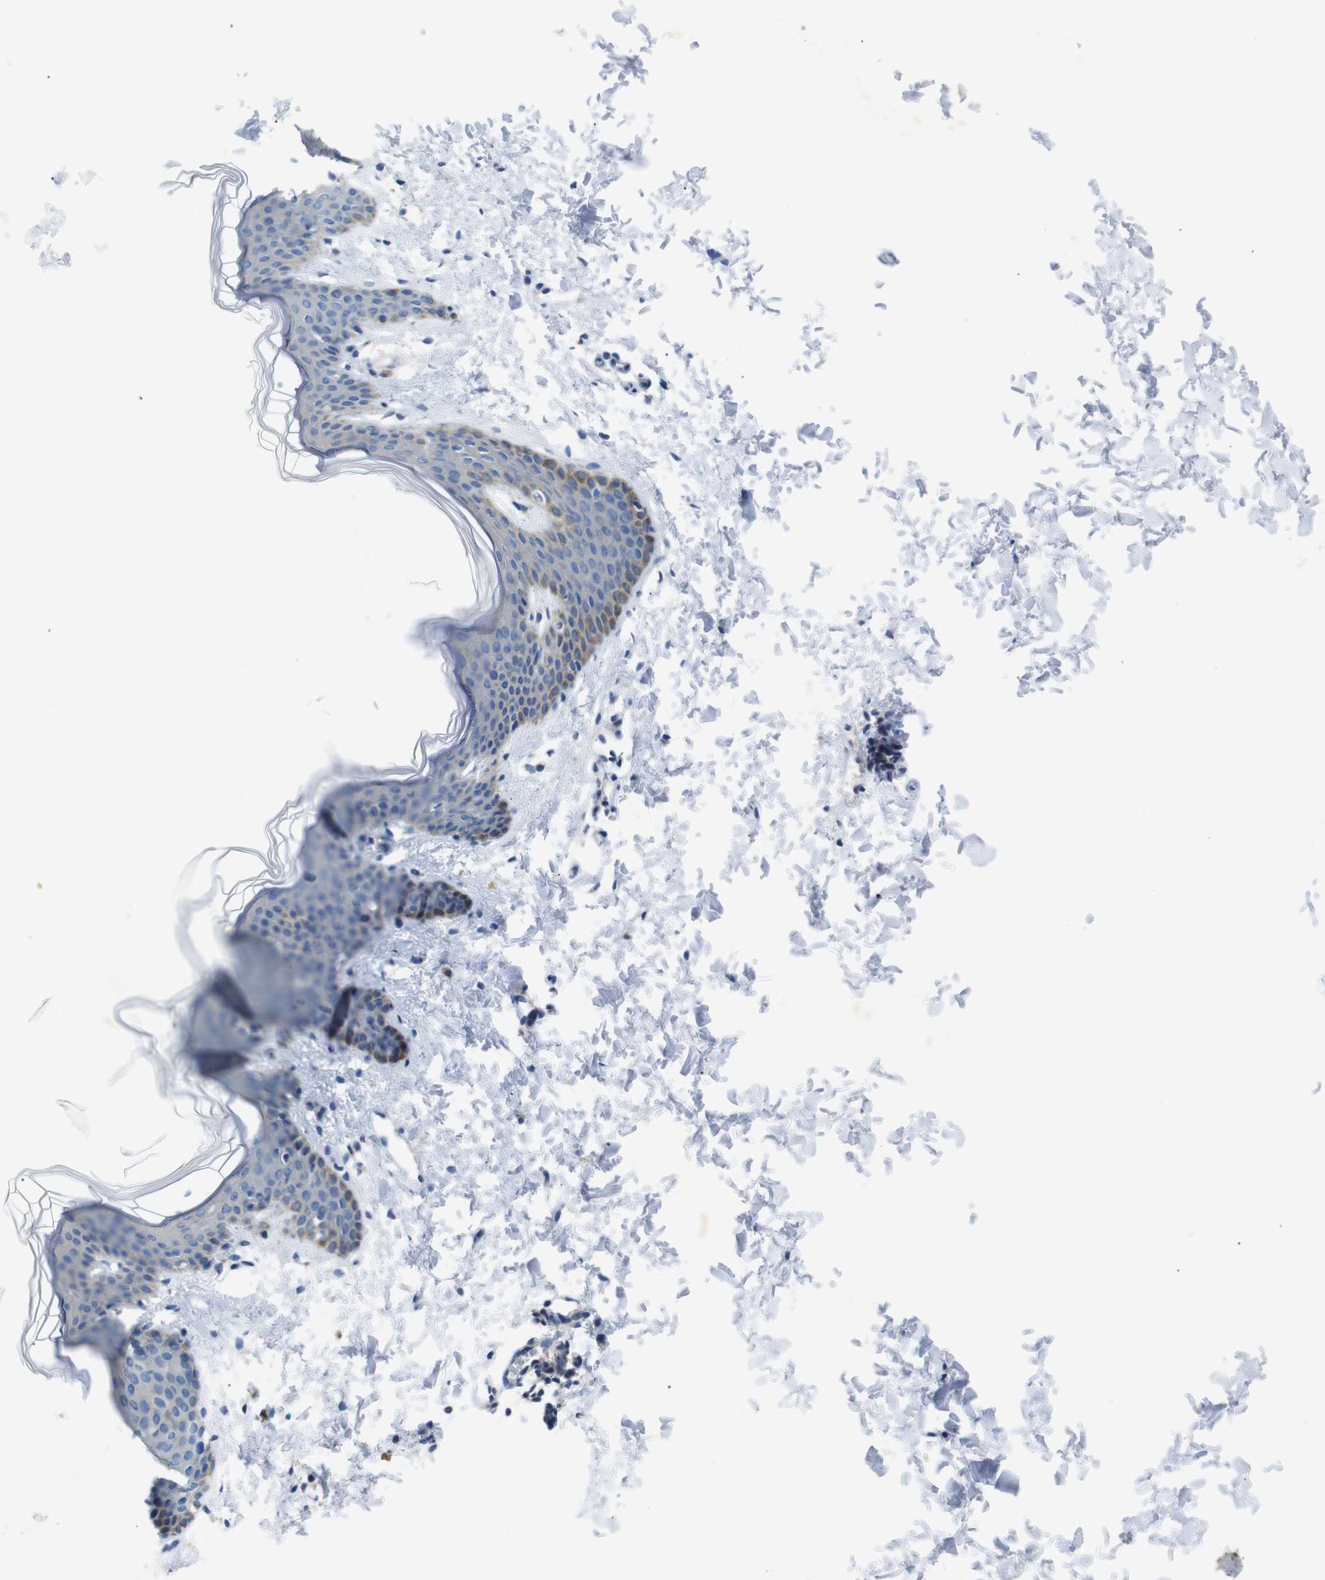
{"staining": {"intensity": "negative", "quantity": "none", "location": "none"}, "tissue": "skin", "cell_type": "Fibroblasts", "image_type": "normal", "snomed": [{"axis": "morphology", "description": "Normal tissue, NOS"}, {"axis": "topography", "description": "Skin"}], "caption": "Histopathology image shows no significant protein expression in fibroblasts of benign skin. (Stains: DAB (3,3'-diaminobenzidine) immunohistochemistry with hematoxylin counter stain, Microscopy: brightfield microscopy at high magnification).", "gene": "DCP1A", "patient": {"sex": "female", "age": 17}}